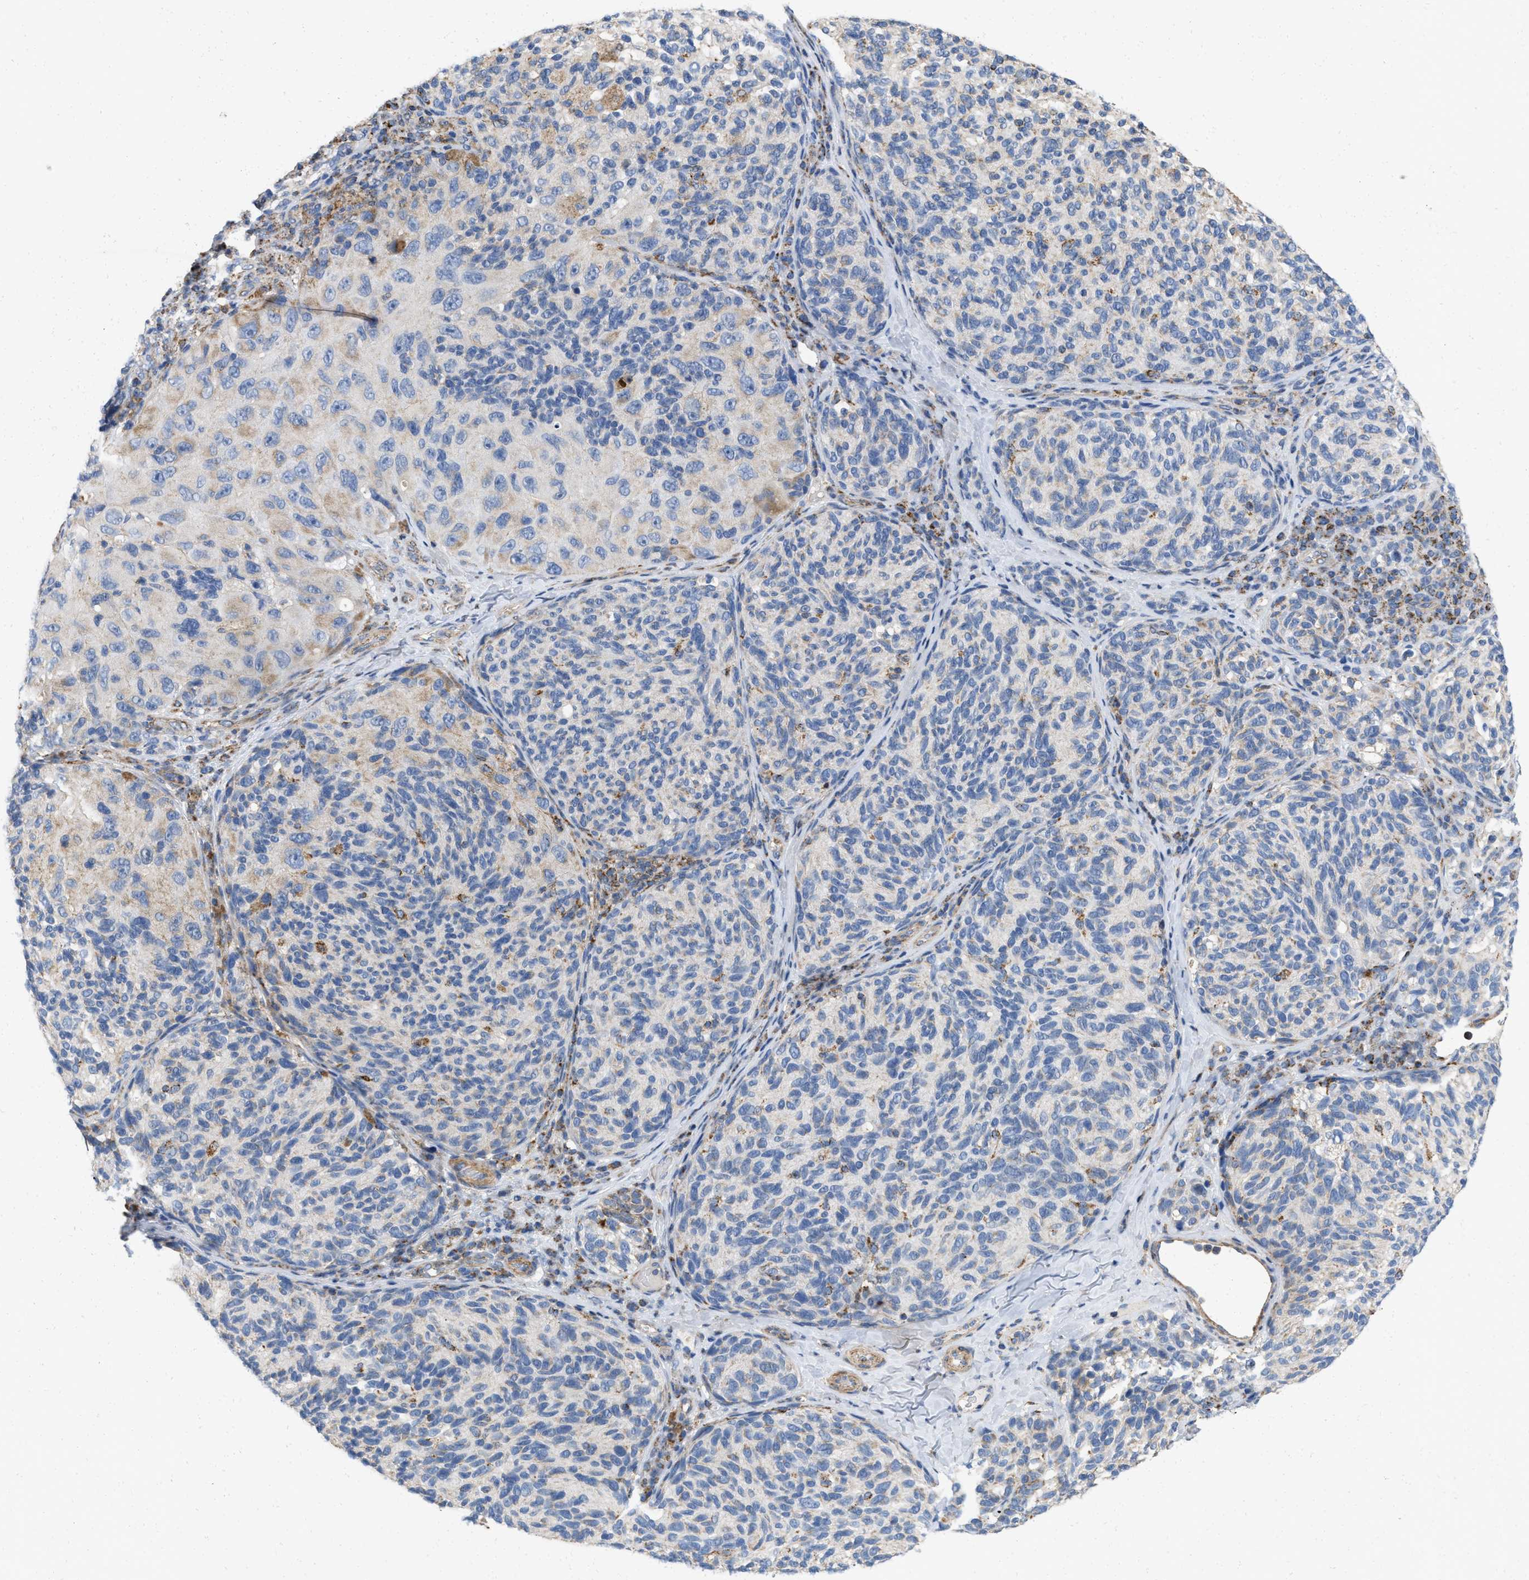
{"staining": {"intensity": "weak", "quantity": "<25%", "location": "cytoplasmic/membranous"}, "tissue": "melanoma", "cell_type": "Tumor cells", "image_type": "cancer", "snomed": [{"axis": "morphology", "description": "Malignant melanoma, NOS"}, {"axis": "topography", "description": "Skin"}], "caption": "An image of human malignant melanoma is negative for staining in tumor cells.", "gene": "GRB10", "patient": {"sex": "female", "age": 73}}